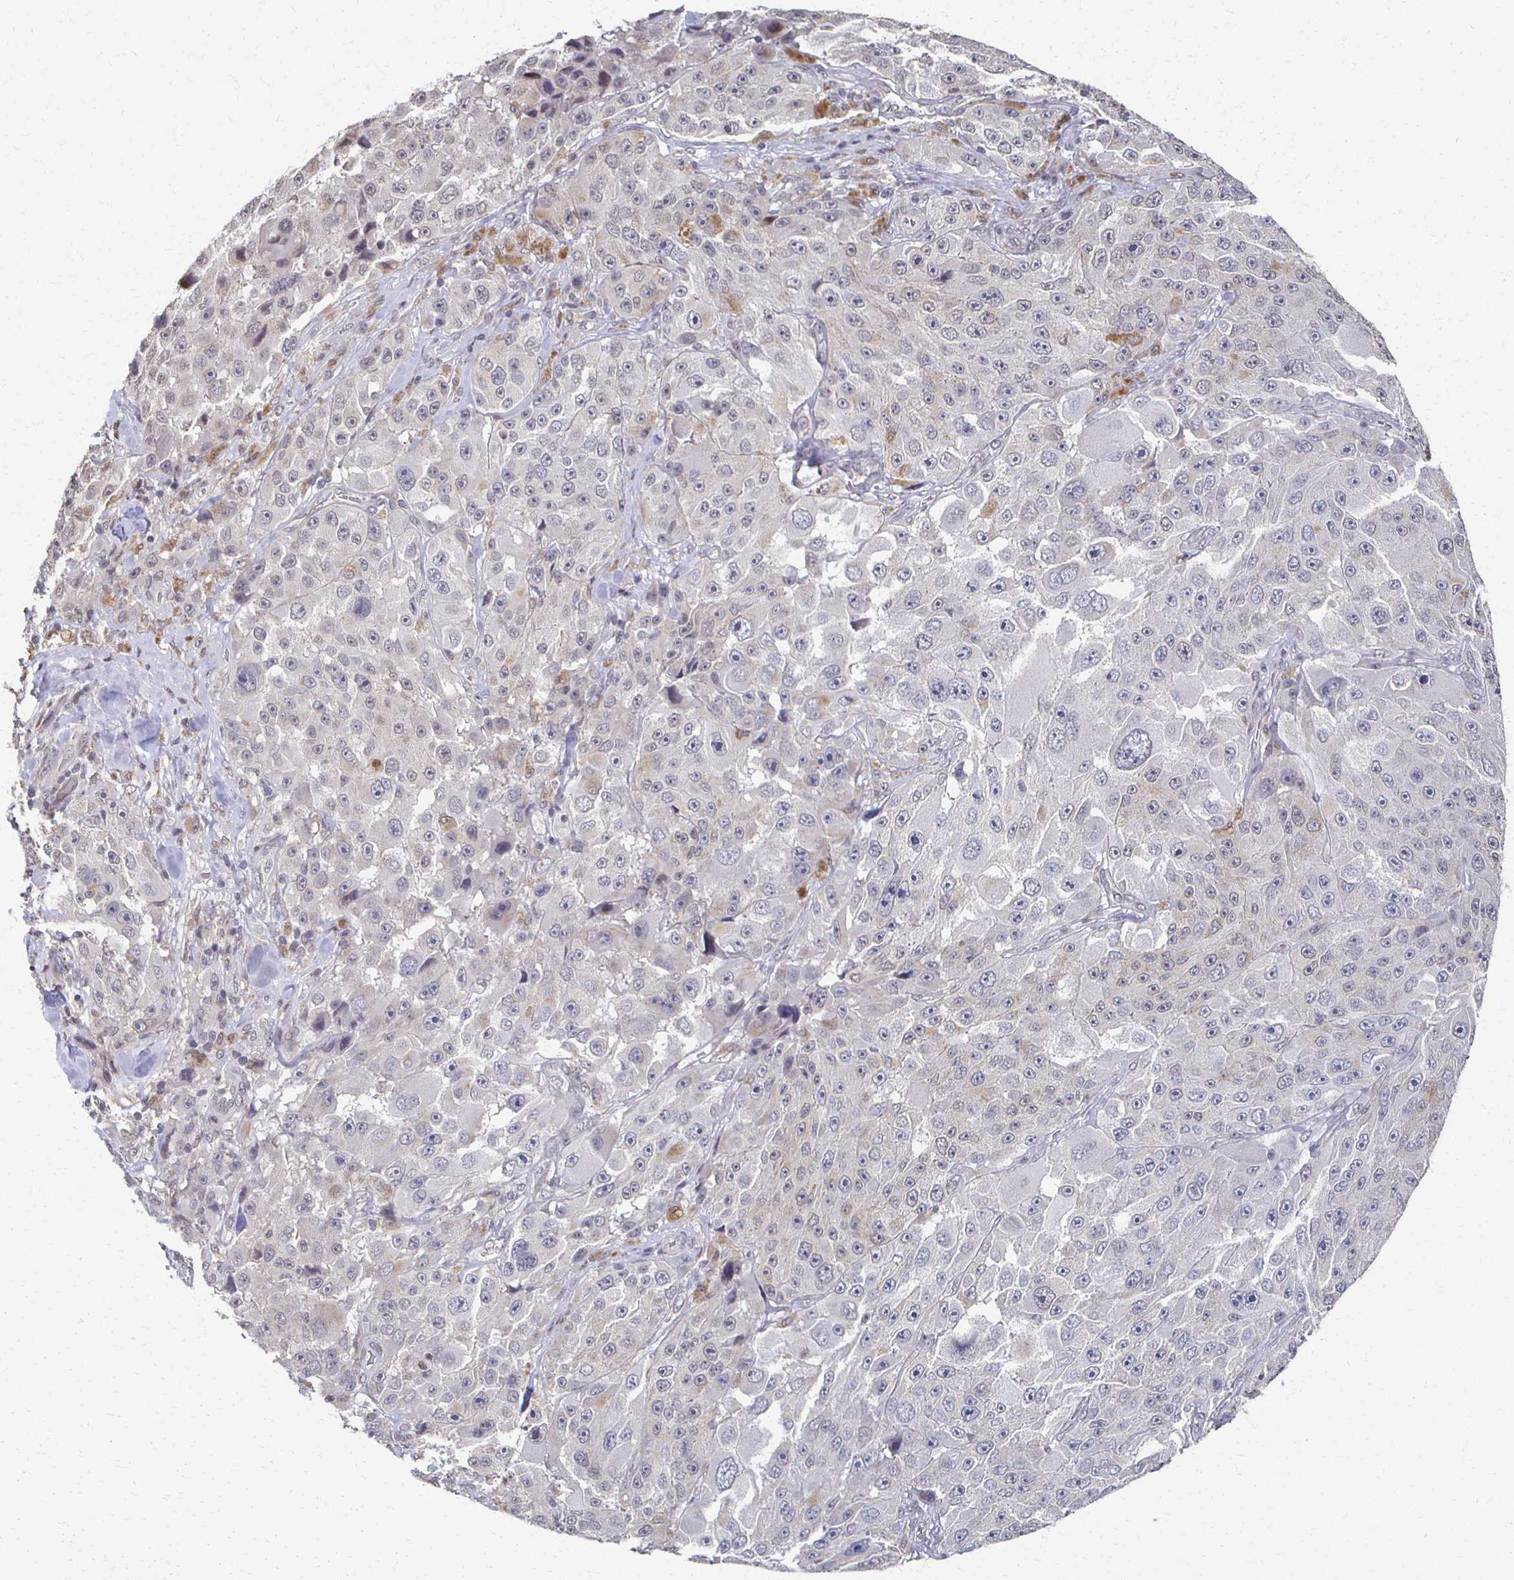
{"staining": {"intensity": "negative", "quantity": "none", "location": "none"}, "tissue": "melanoma", "cell_type": "Tumor cells", "image_type": "cancer", "snomed": [{"axis": "morphology", "description": "Malignant melanoma, Metastatic site"}, {"axis": "topography", "description": "Lymph node"}], "caption": "Immunohistochemical staining of malignant melanoma (metastatic site) displays no significant staining in tumor cells.", "gene": "DAB1", "patient": {"sex": "male", "age": 62}}